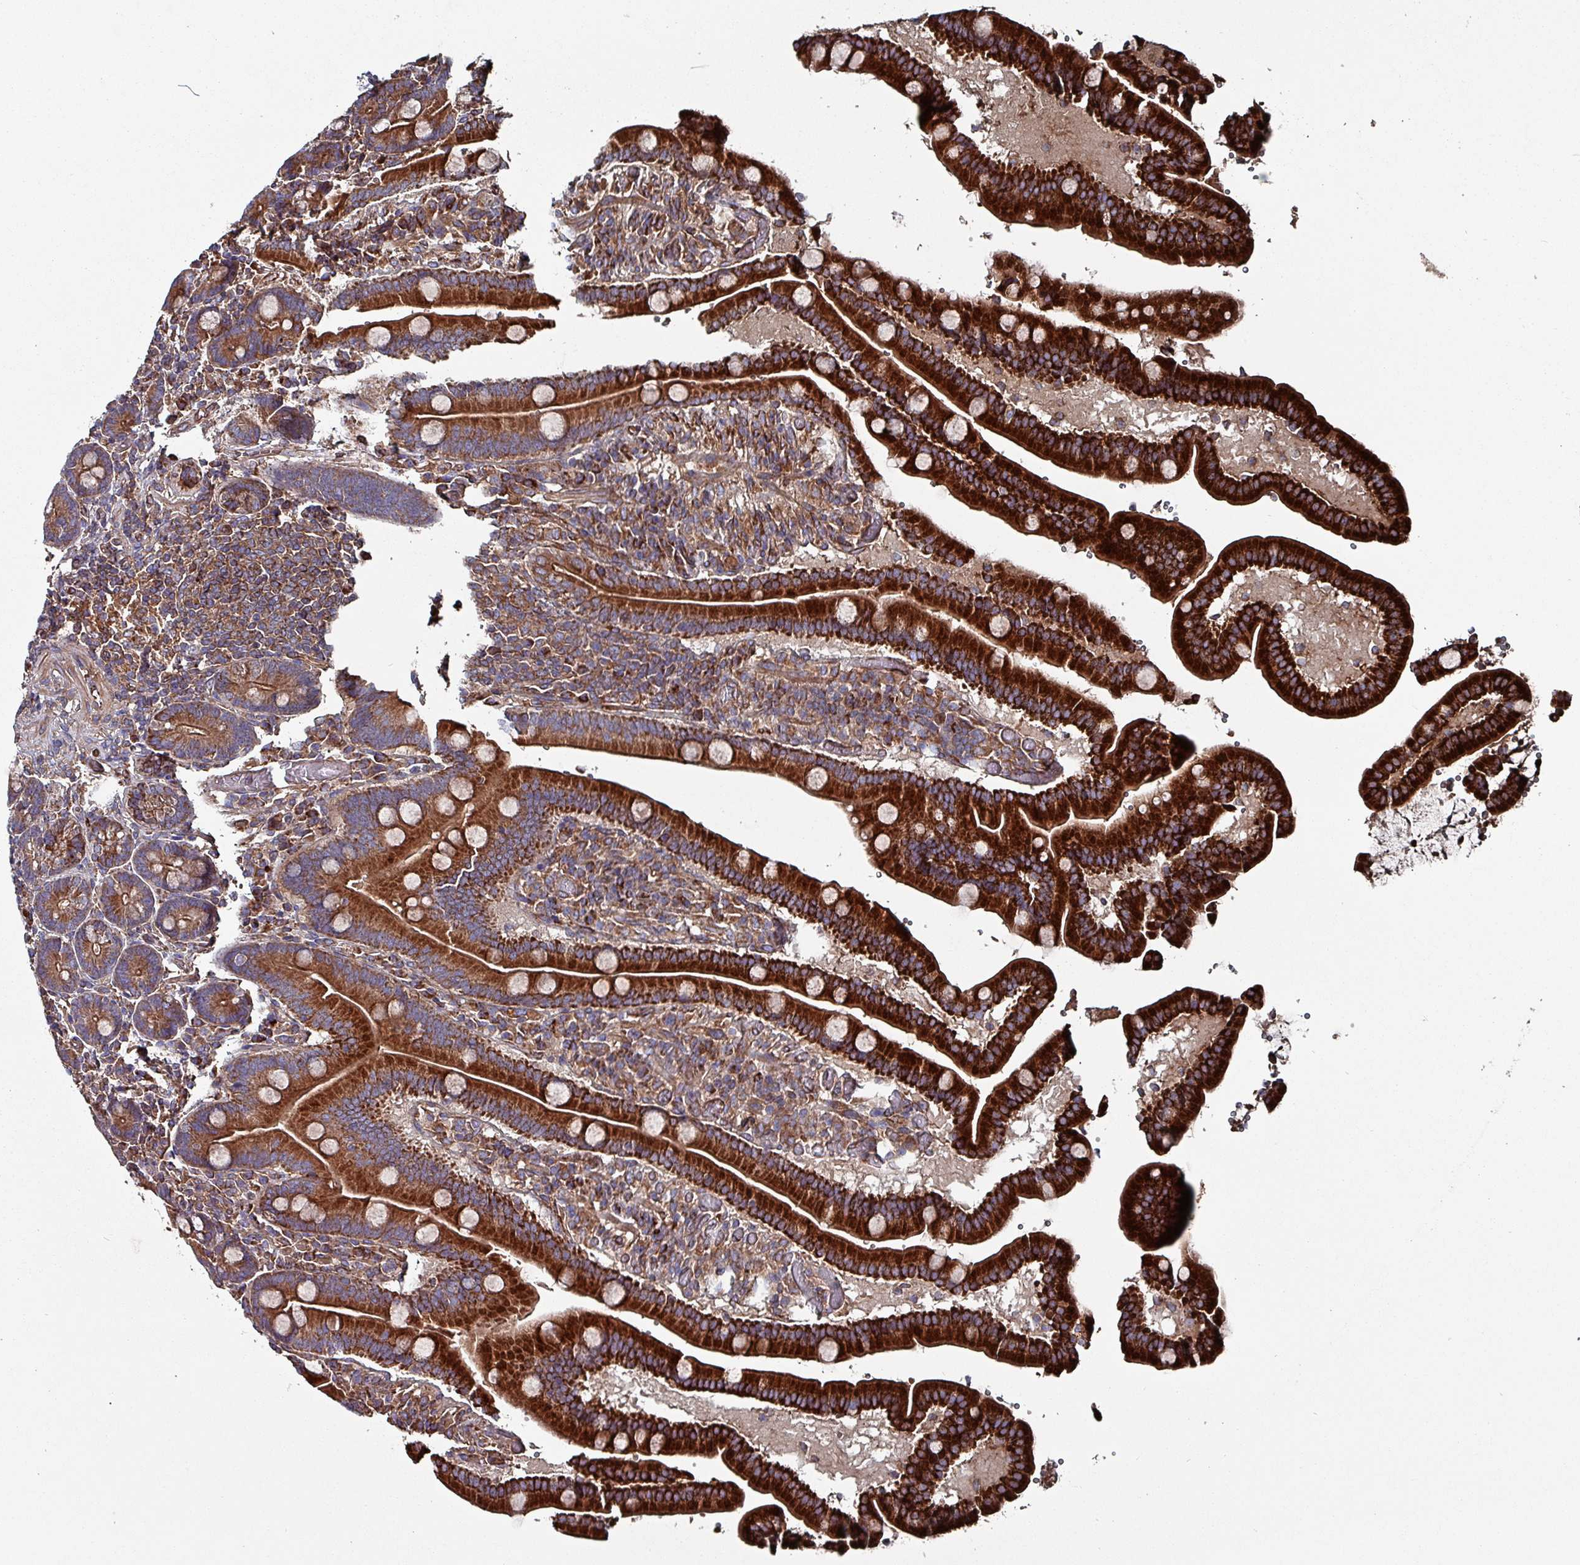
{"staining": {"intensity": "strong", "quantity": ">75%", "location": "cytoplasmic/membranous"}, "tissue": "duodenum", "cell_type": "Glandular cells", "image_type": "normal", "snomed": [{"axis": "morphology", "description": "Normal tissue, NOS"}, {"axis": "topography", "description": "Duodenum"}], "caption": "An image showing strong cytoplasmic/membranous positivity in about >75% of glandular cells in normal duodenum, as visualized by brown immunohistochemical staining.", "gene": "ANO10", "patient": {"sex": "female", "age": 62}}